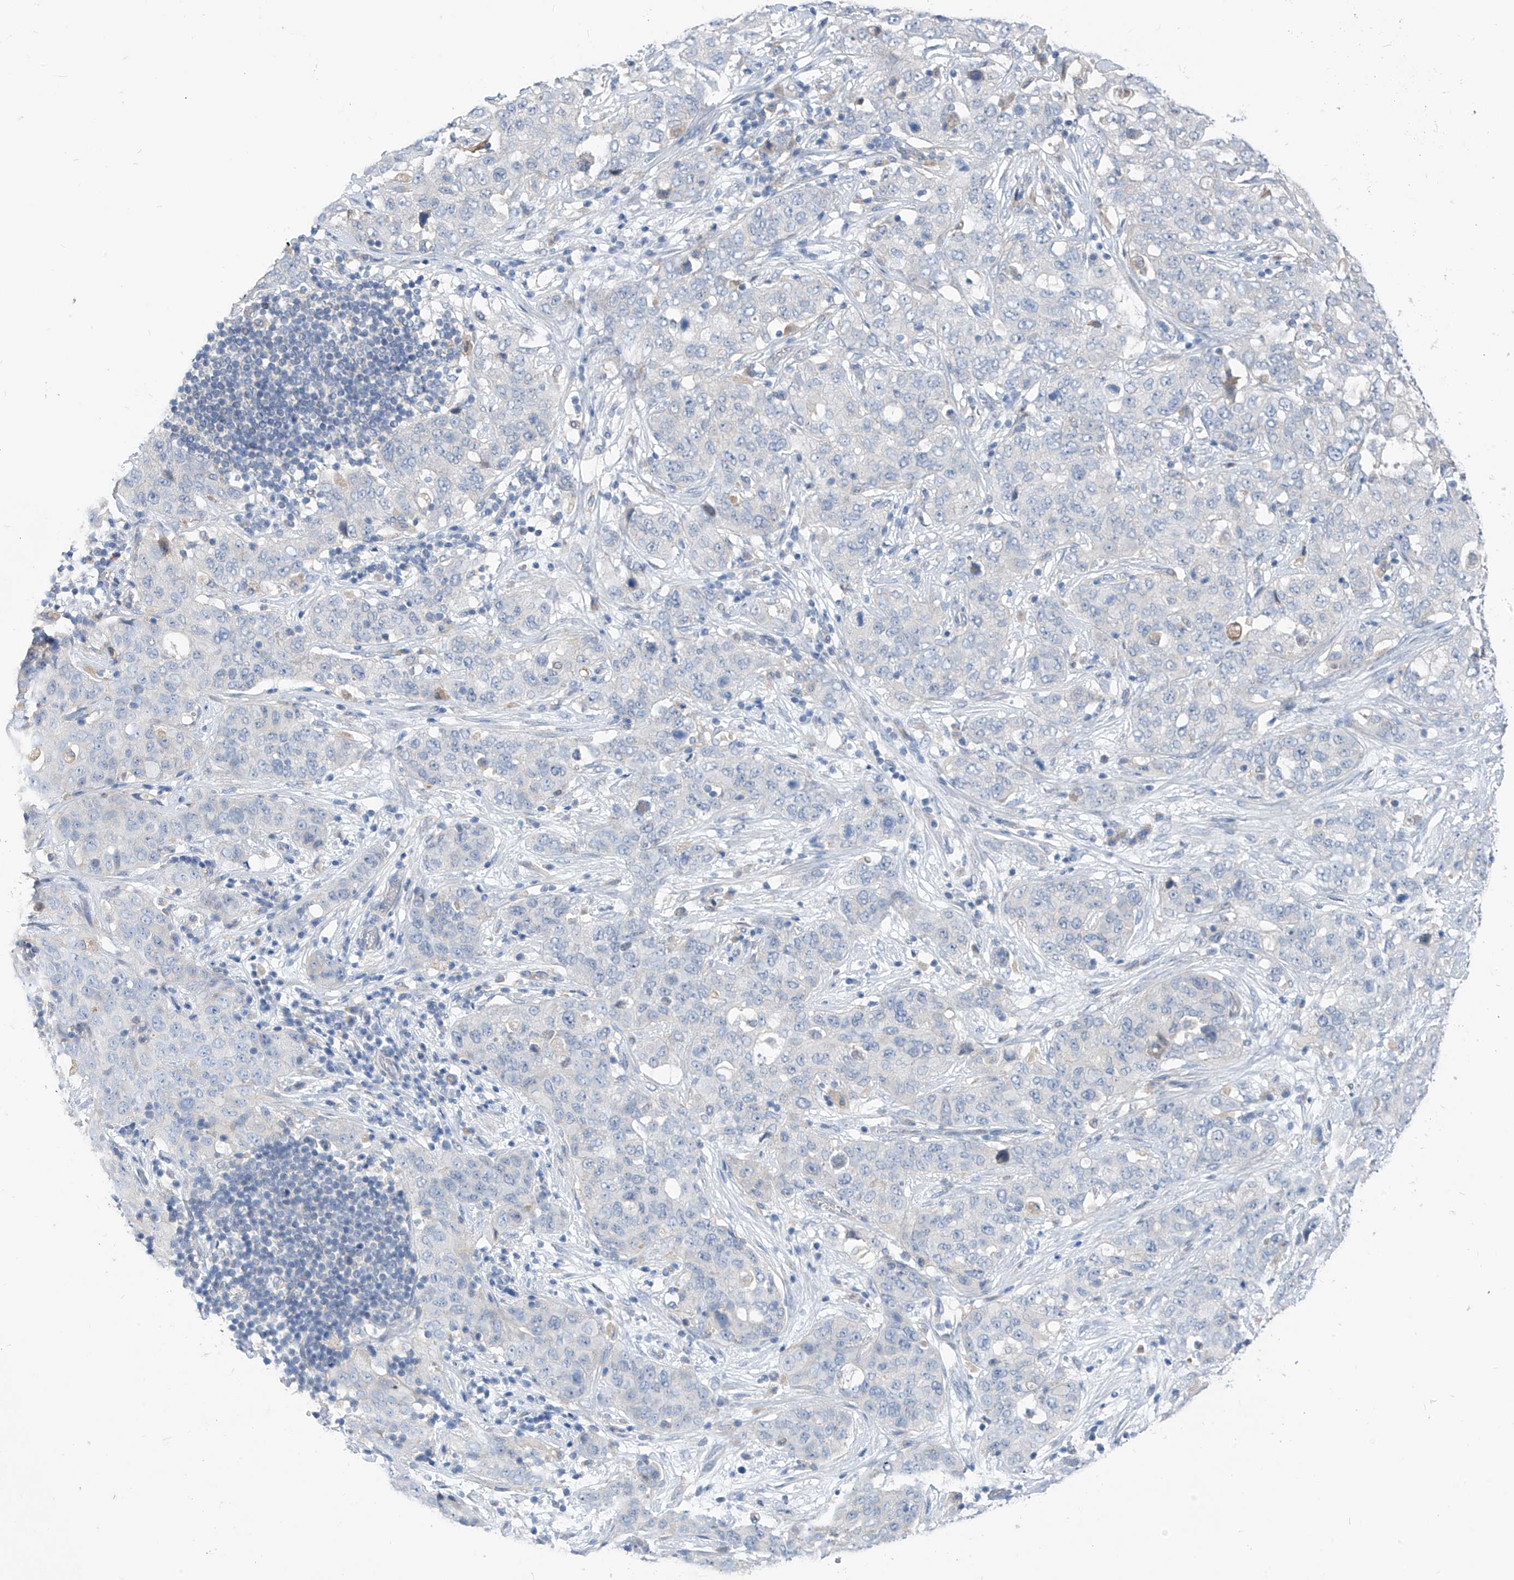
{"staining": {"intensity": "negative", "quantity": "none", "location": "none"}, "tissue": "stomach cancer", "cell_type": "Tumor cells", "image_type": "cancer", "snomed": [{"axis": "morphology", "description": "Normal tissue, NOS"}, {"axis": "morphology", "description": "Adenocarcinoma, NOS"}, {"axis": "topography", "description": "Lymph node"}, {"axis": "topography", "description": "Stomach"}], "caption": "High power microscopy histopathology image of an immunohistochemistry (IHC) histopathology image of stomach cancer, revealing no significant positivity in tumor cells. (DAB (3,3'-diaminobenzidine) immunohistochemistry visualized using brightfield microscopy, high magnification).", "gene": "LDAH", "patient": {"sex": "male", "age": 48}}